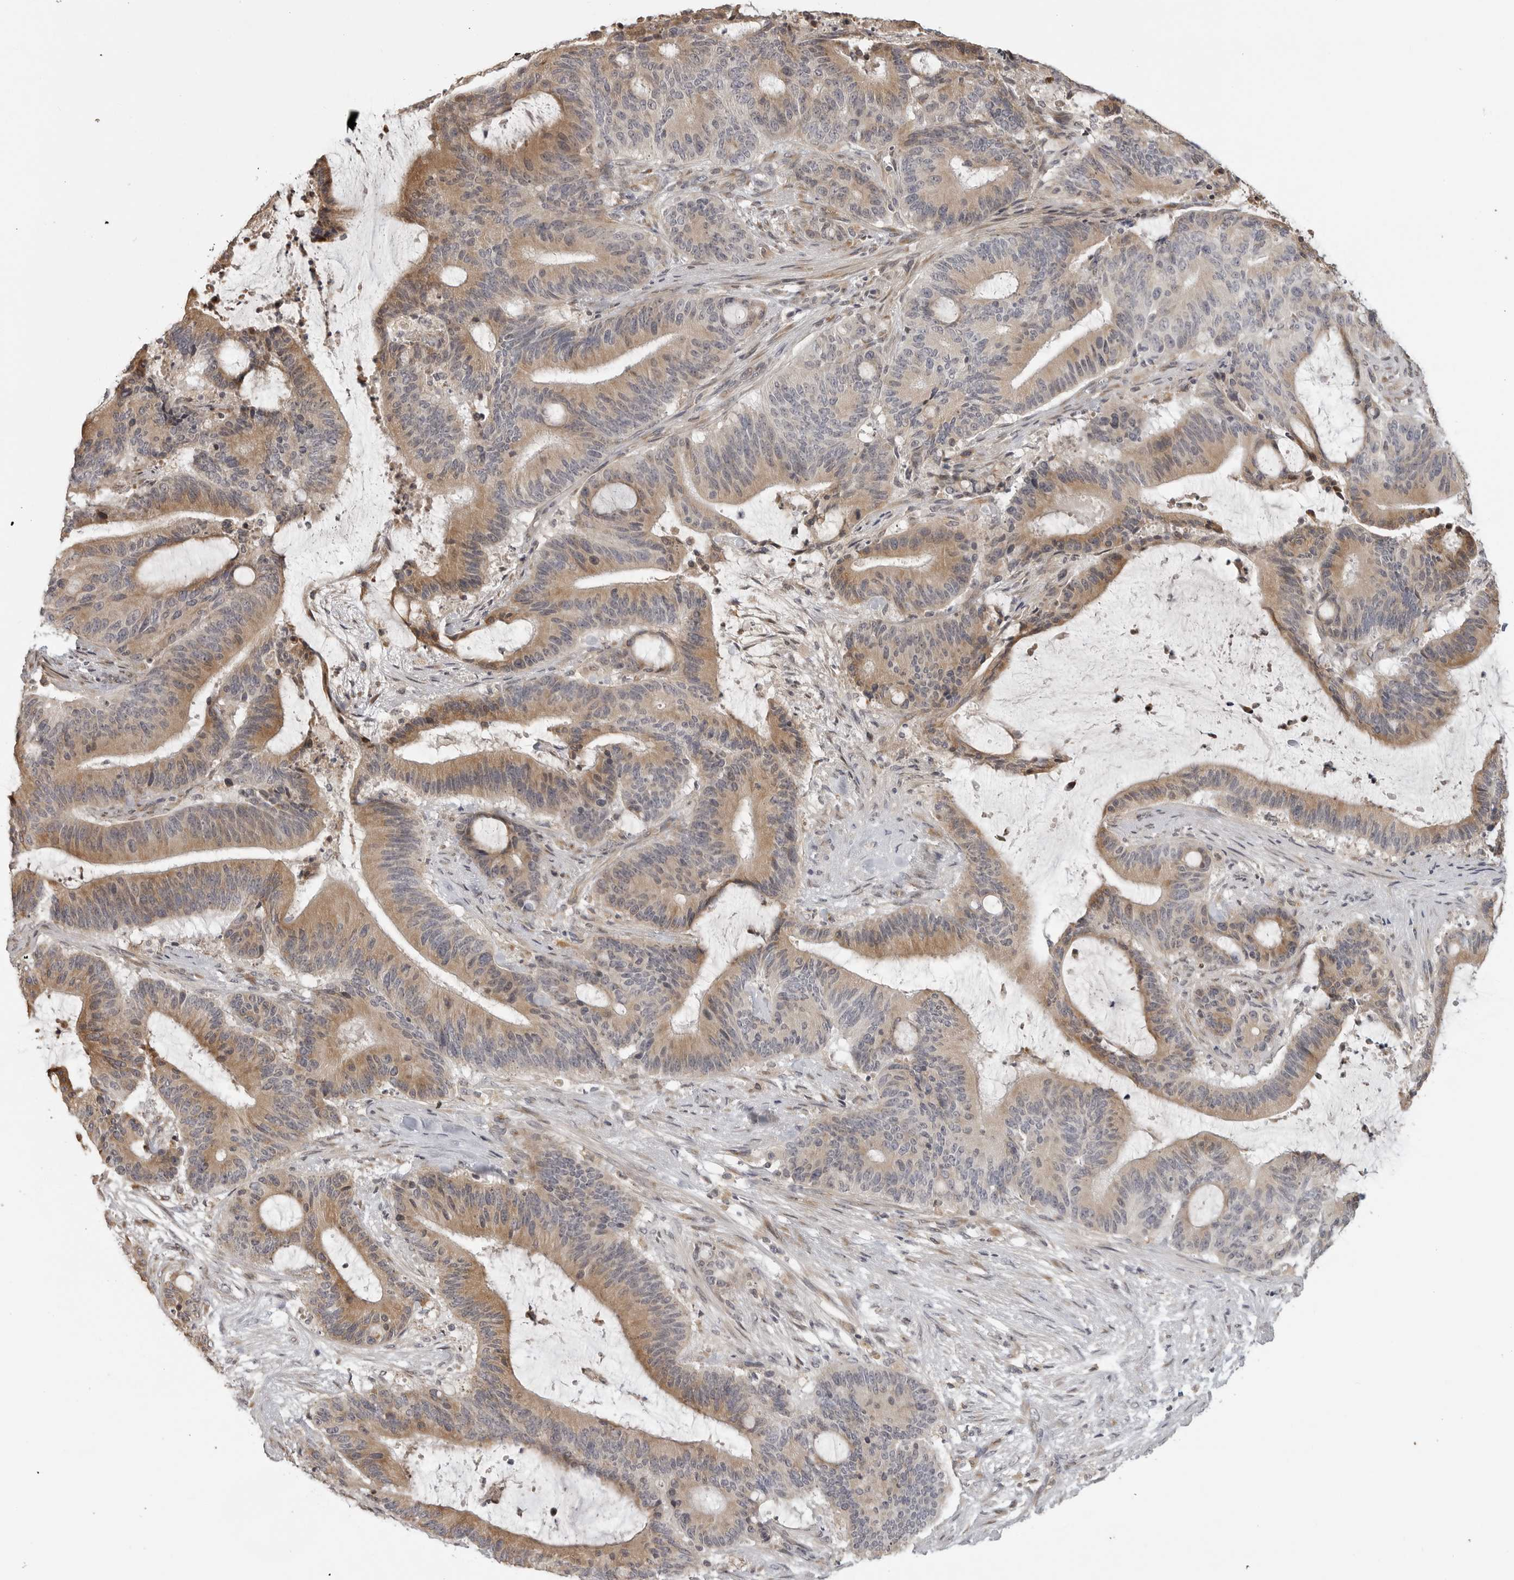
{"staining": {"intensity": "moderate", "quantity": ">75%", "location": "cytoplasmic/membranous"}, "tissue": "liver cancer", "cell_type": "Tumor cells", "image_type": "cancer", "snomed": [{"axis": "morphology", "description": "Normal tissue, NOS"}, {"axis": "morphology", "description": "Cholangiocarcinoma"}, {"axis": "topography", "description": "Liver"}, {"axis": "topography", "description": "Peripheral nerve tissue"}], "caption": "Brown immunohistochemical staining in human liver cancer displays moderate cytoplasmic/membranous positivity in about >75% of tumor cells.", "gene": "IDO1", "patient": {"sex": "female", "age": 73}}